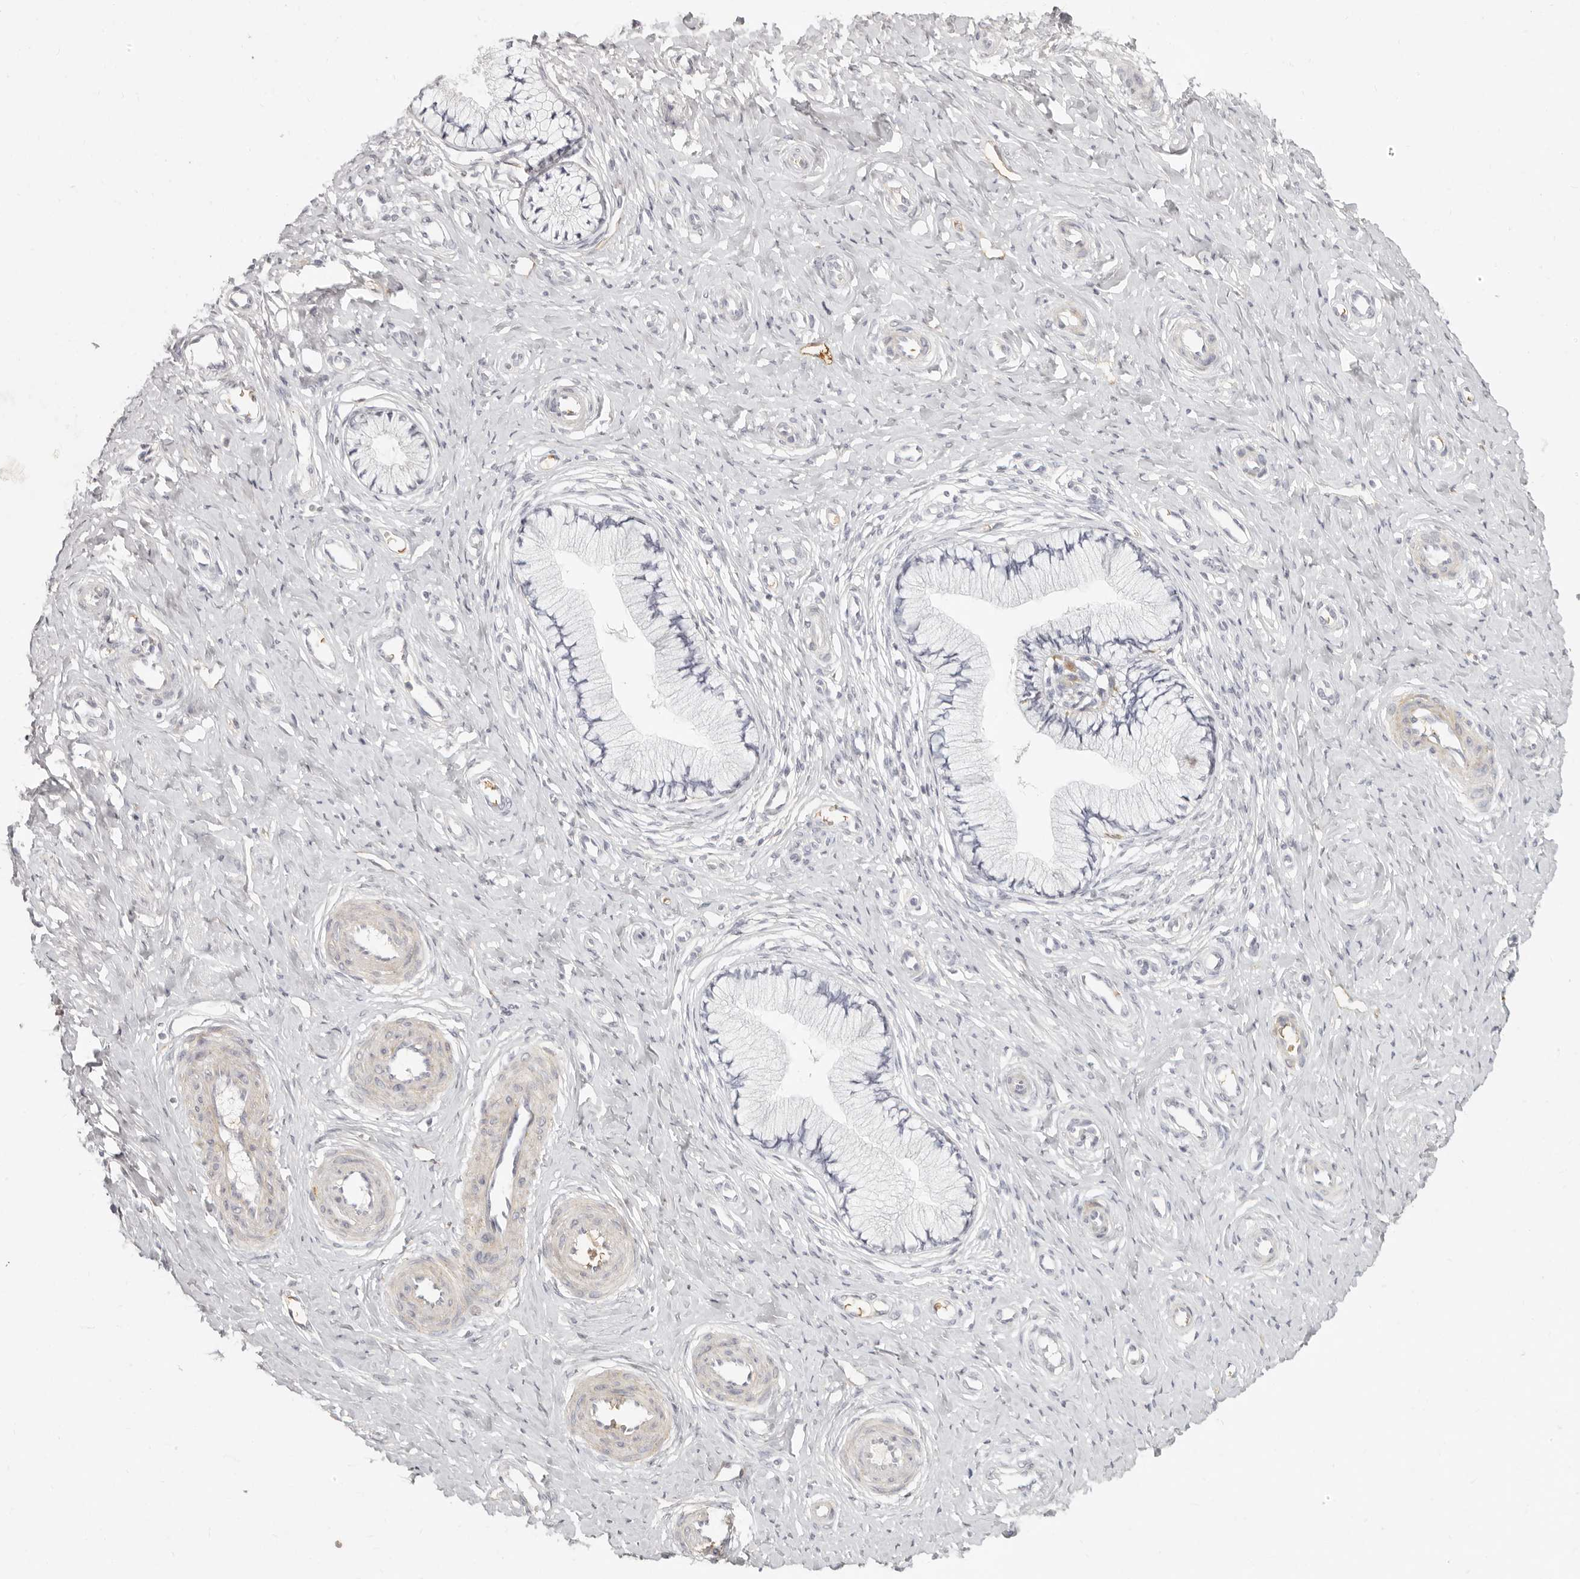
{"staining": {"intensity": "negative", "quantity": "none", "location": "none"}, "tissue": "cervix", "cell_type": "Glandular cells", "image_type": "normal", "snomed": [{"axis": "morphology", "description": "Normal tissue, NOS"}, {"axis": "topography", "description": "Cervix"}], "caption": "An immunohistochemistry (IHC) image of normal cervix is shown. There is no staining in glandular cells of cervix. (DAB immunohistochemistry (IHC) with hematoxylin counter stain).", "gene": "NIBAN1", "patient": {"sex": "female", "age": 36}}